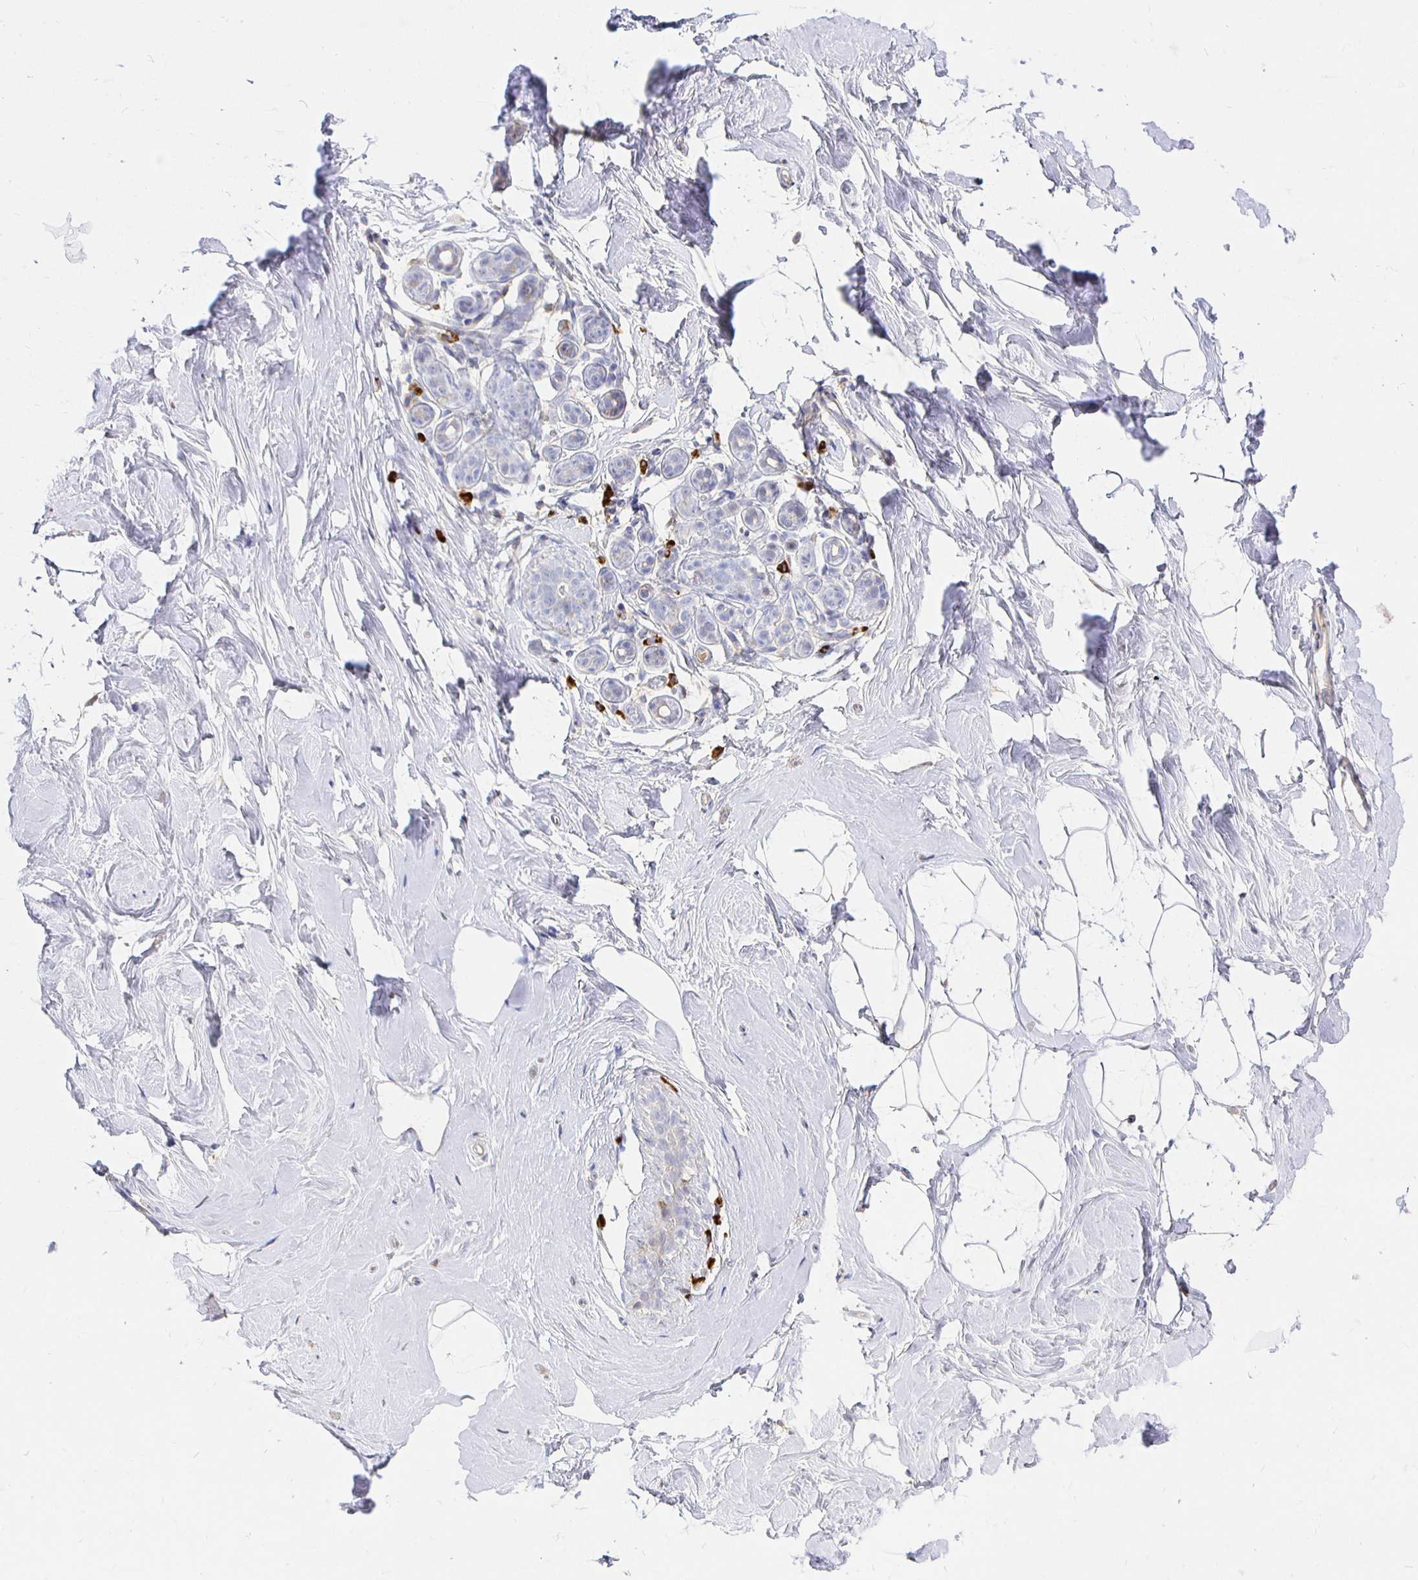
{"staining": {"intensity": "negative", "quantity": "none", "location": "none"}, "tissue": "breast", "cell_type": "Adipocytes", "image_type": "normal", "snomed": [{"axis": "morphology", "description": "Normal tissue, NOS"}, {"axis": "topography", "description": "Breast"}], "caption": "Protein analysis of normal breast shows no significant expression in adipocytes.", "gene": "CXCR3", "patient": {"sex": "female", "age": 32}}